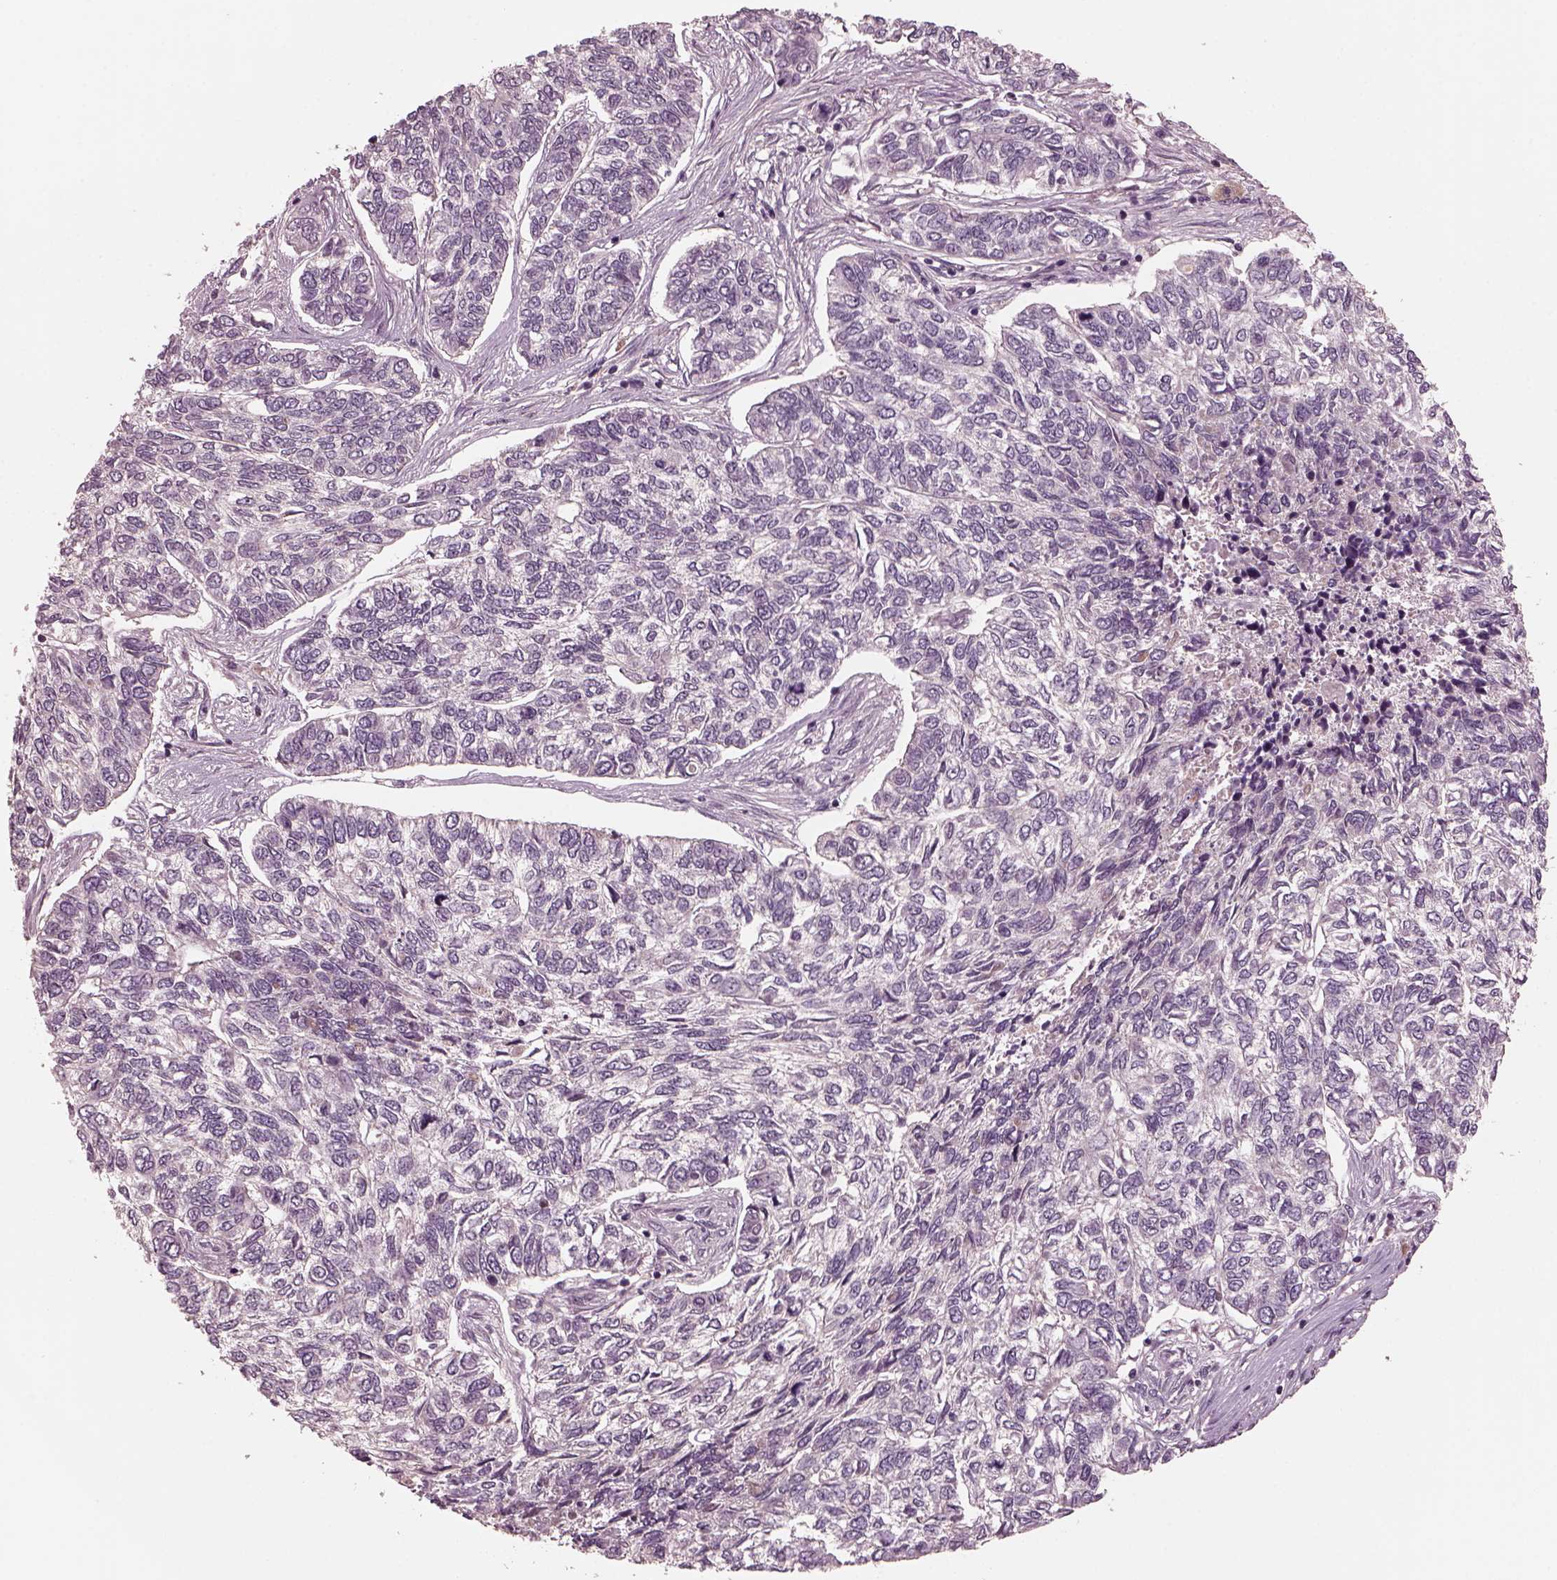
{"staining": {"intensity": "negative", "quantity": "none", "location": "none"}, "tissue": "skin cancer", "cell_type": "Tumor cells", "image_type": "cancer", "snomed": [{"axis": "morphology", "description": "Basal cell carcinoma"}, {"axis": "topography", "description": "Skin"}], "caption": "DAB immunohistochemical staining of human skin cancer reveals no significant expression in tumor cells. Nuclei are stained in blue.", "gene": "PORCN", "patient": {"sex": "female", "age": 65}}